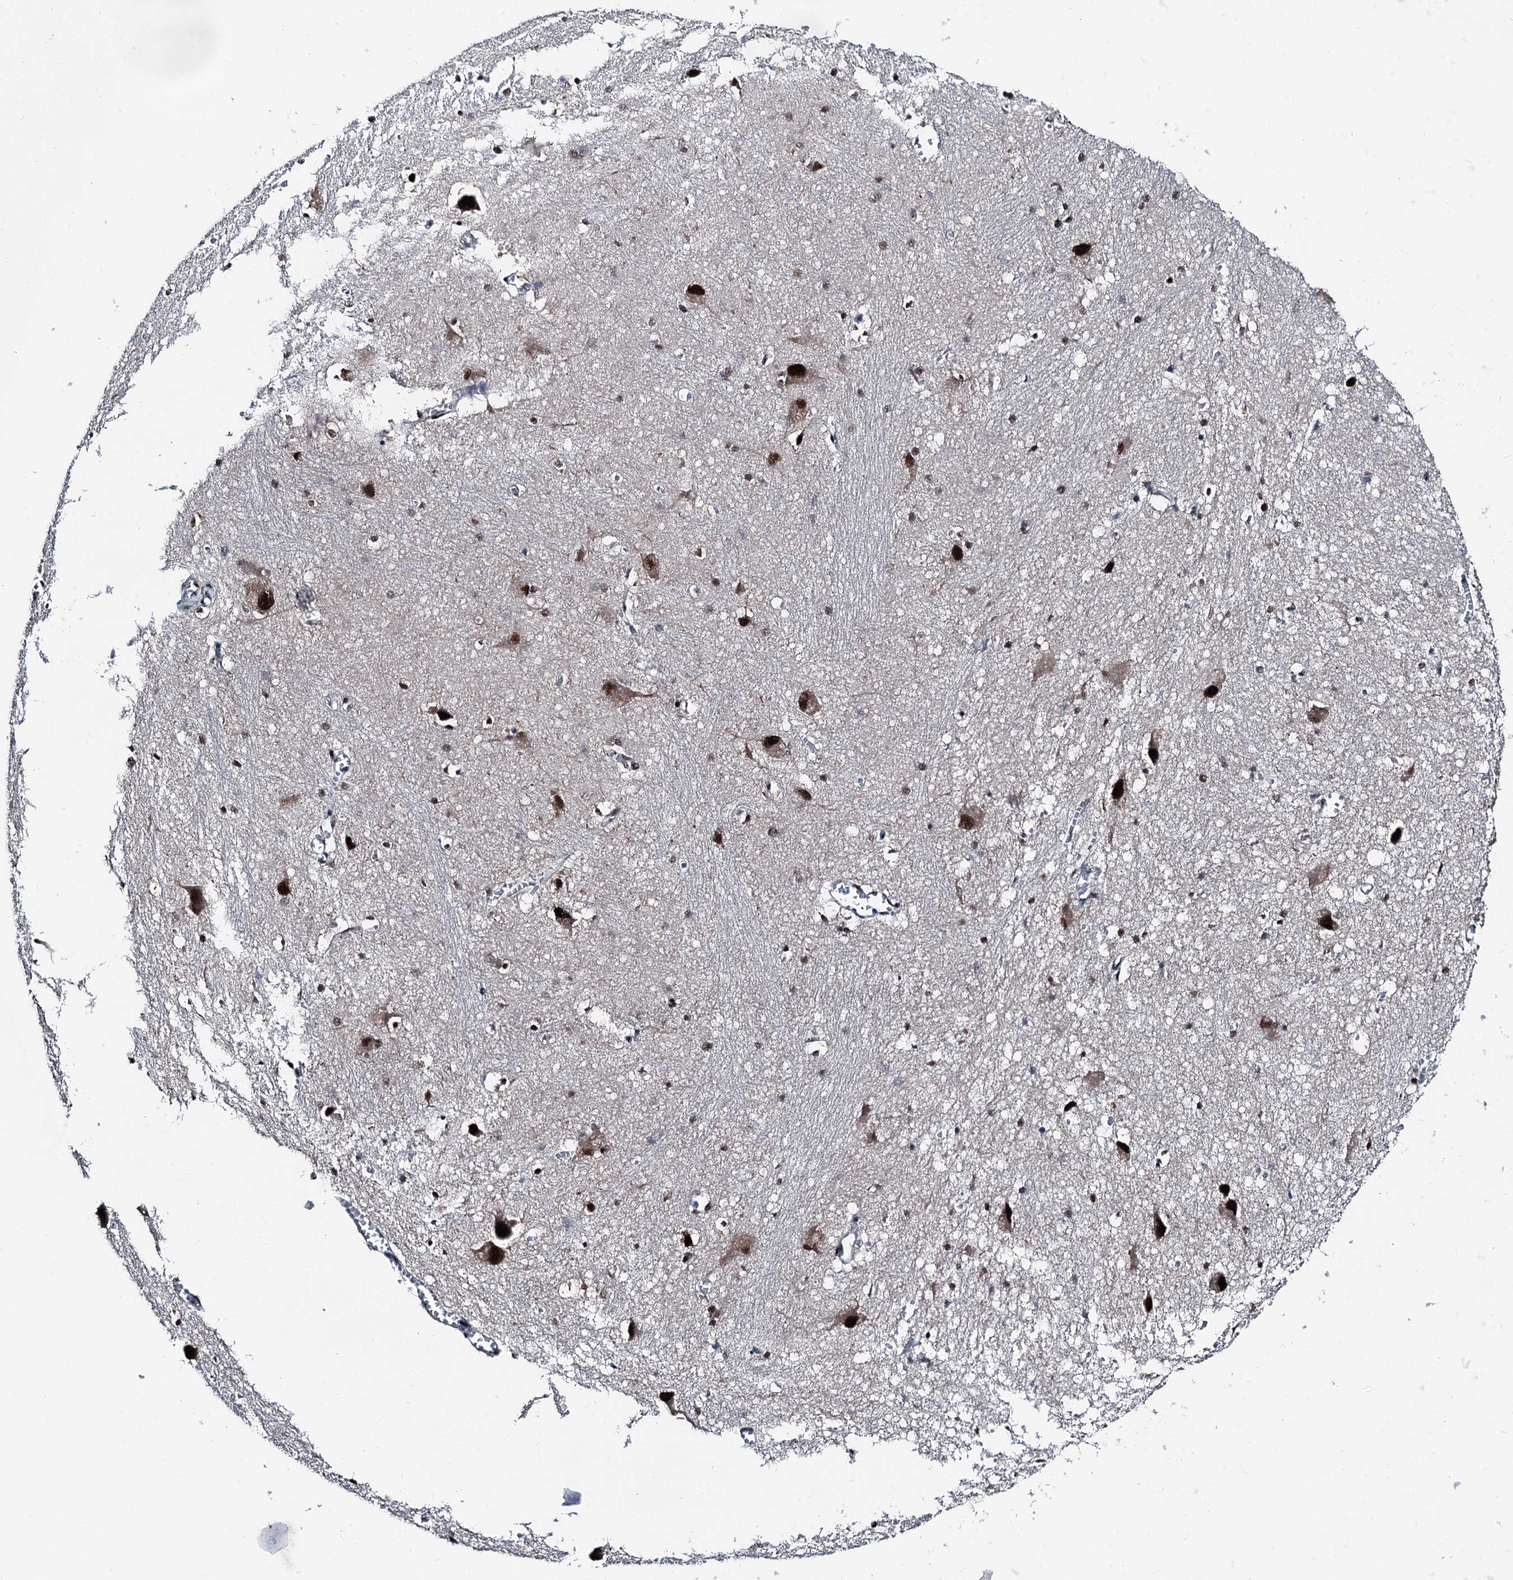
{"staining": {"intensity": "moderate", "quantity": ">75%", "location": "nuclear"}, "tissue": "caudate", "cell_type": "Glial cells", "image_type": "normal", "snomed": [{"axis": "morphology", "description": "Normal tissue, NOS"}, {"axis": "topography", "description": "Lateral ventricle wall"}], "caption": "IHC (DAB (3,3'-diaminobenzidine)) staining of unremarkable caudate displays moderate nuclear protein positivity in approximately >75% of glial cells. The protein of interest is stained brown, and the nuclei are stained in blue (DAB IHC with brightfield microscopy, high magnification).", "gene": "PSMD13", "patient": {"sex": "male", "age": 37}}